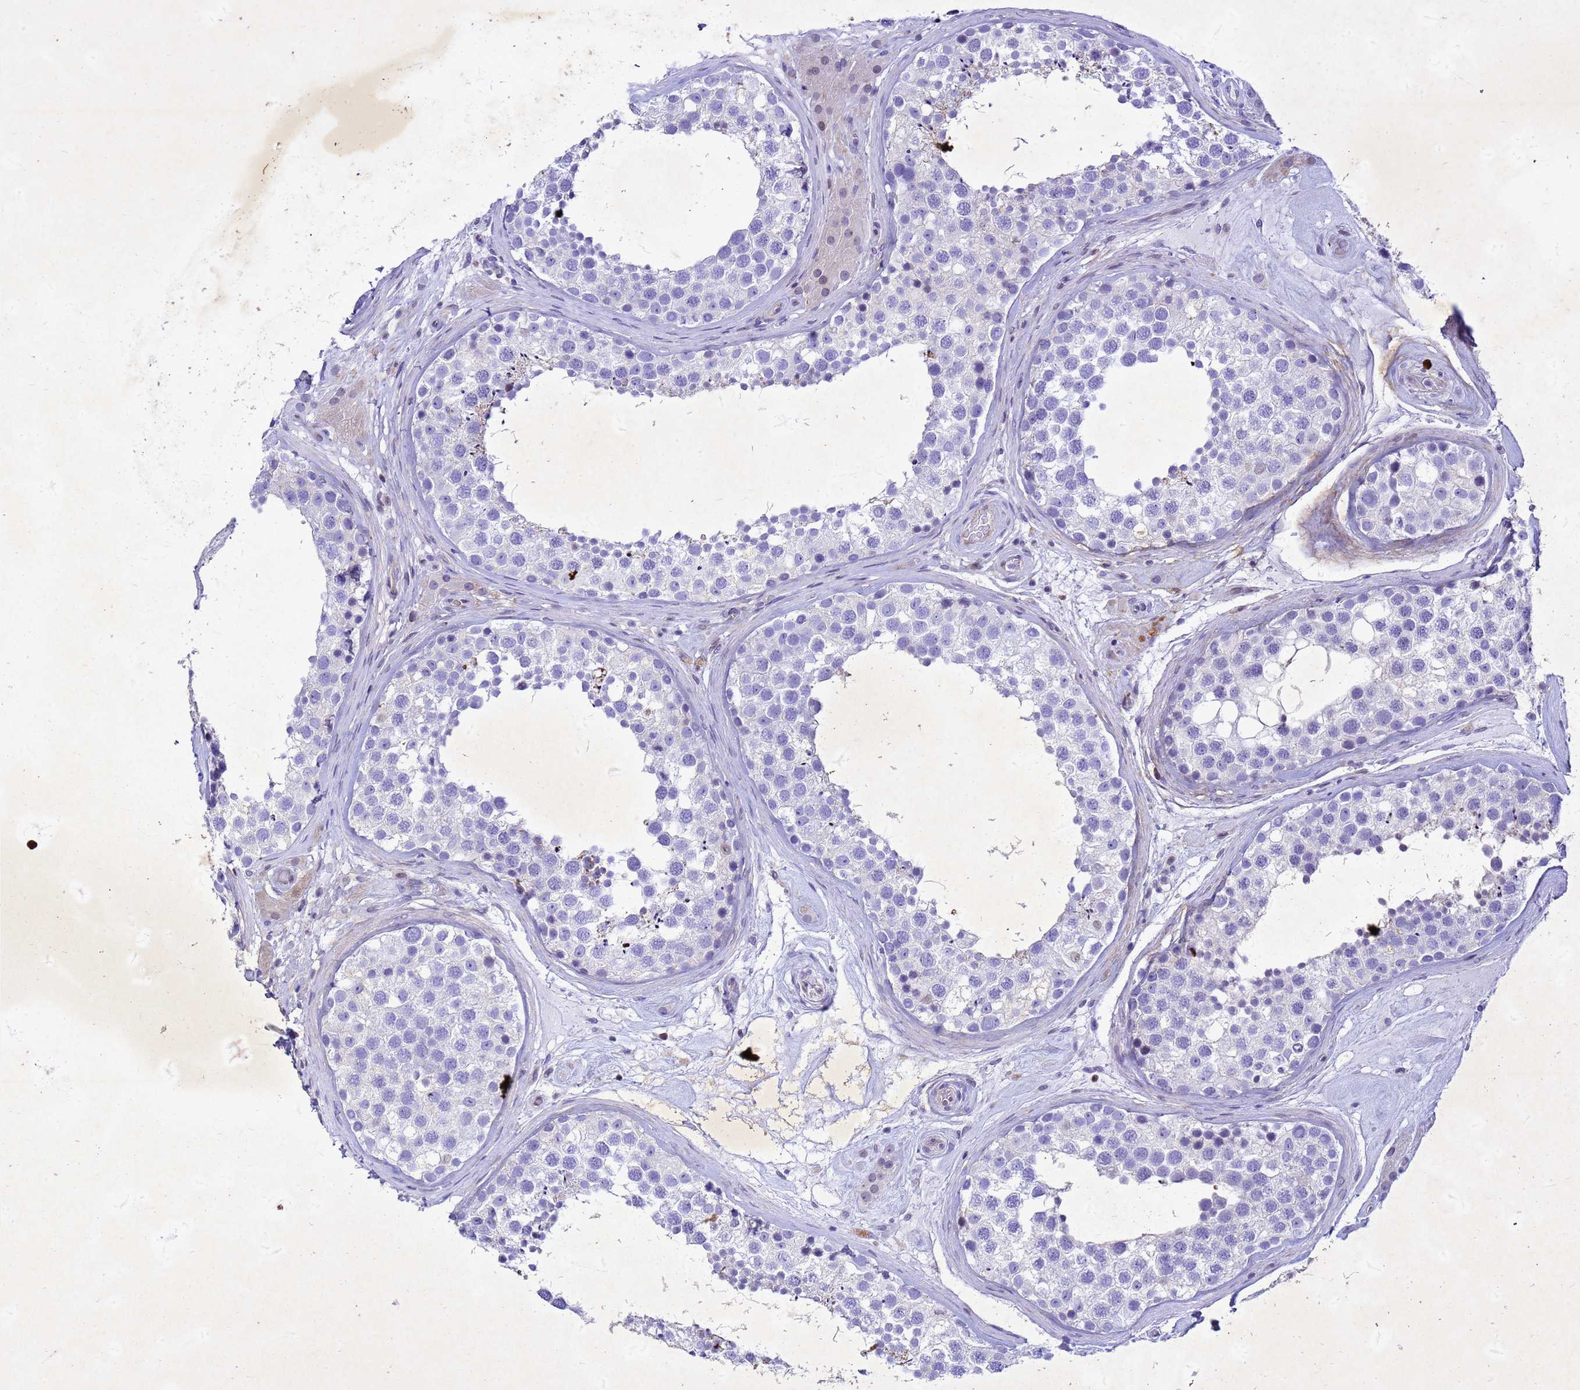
{"staining": {"intensity": "negative", "quantity": "none", "location": "none"}, "tissue": "testis", "cell_type": "Cells in seminiferous ducts", "image_type": "normal", "snomed": [{"axis": "morphology", "description": "Normal tissue, NOS"}, {"axis": "topography", "description": "Testis"}], "caption": "A histopathology image of testis stained for a protein exhibits no brown staining in cells in seminiferous ducts. The staining was performed using DAB to visualize the protein expression in brown, while the nuclei were stained in blue with hematoxylin (Magnification: 20x).", "gene": "COPS9", "patient": {"sex": "male", "age": 26}}